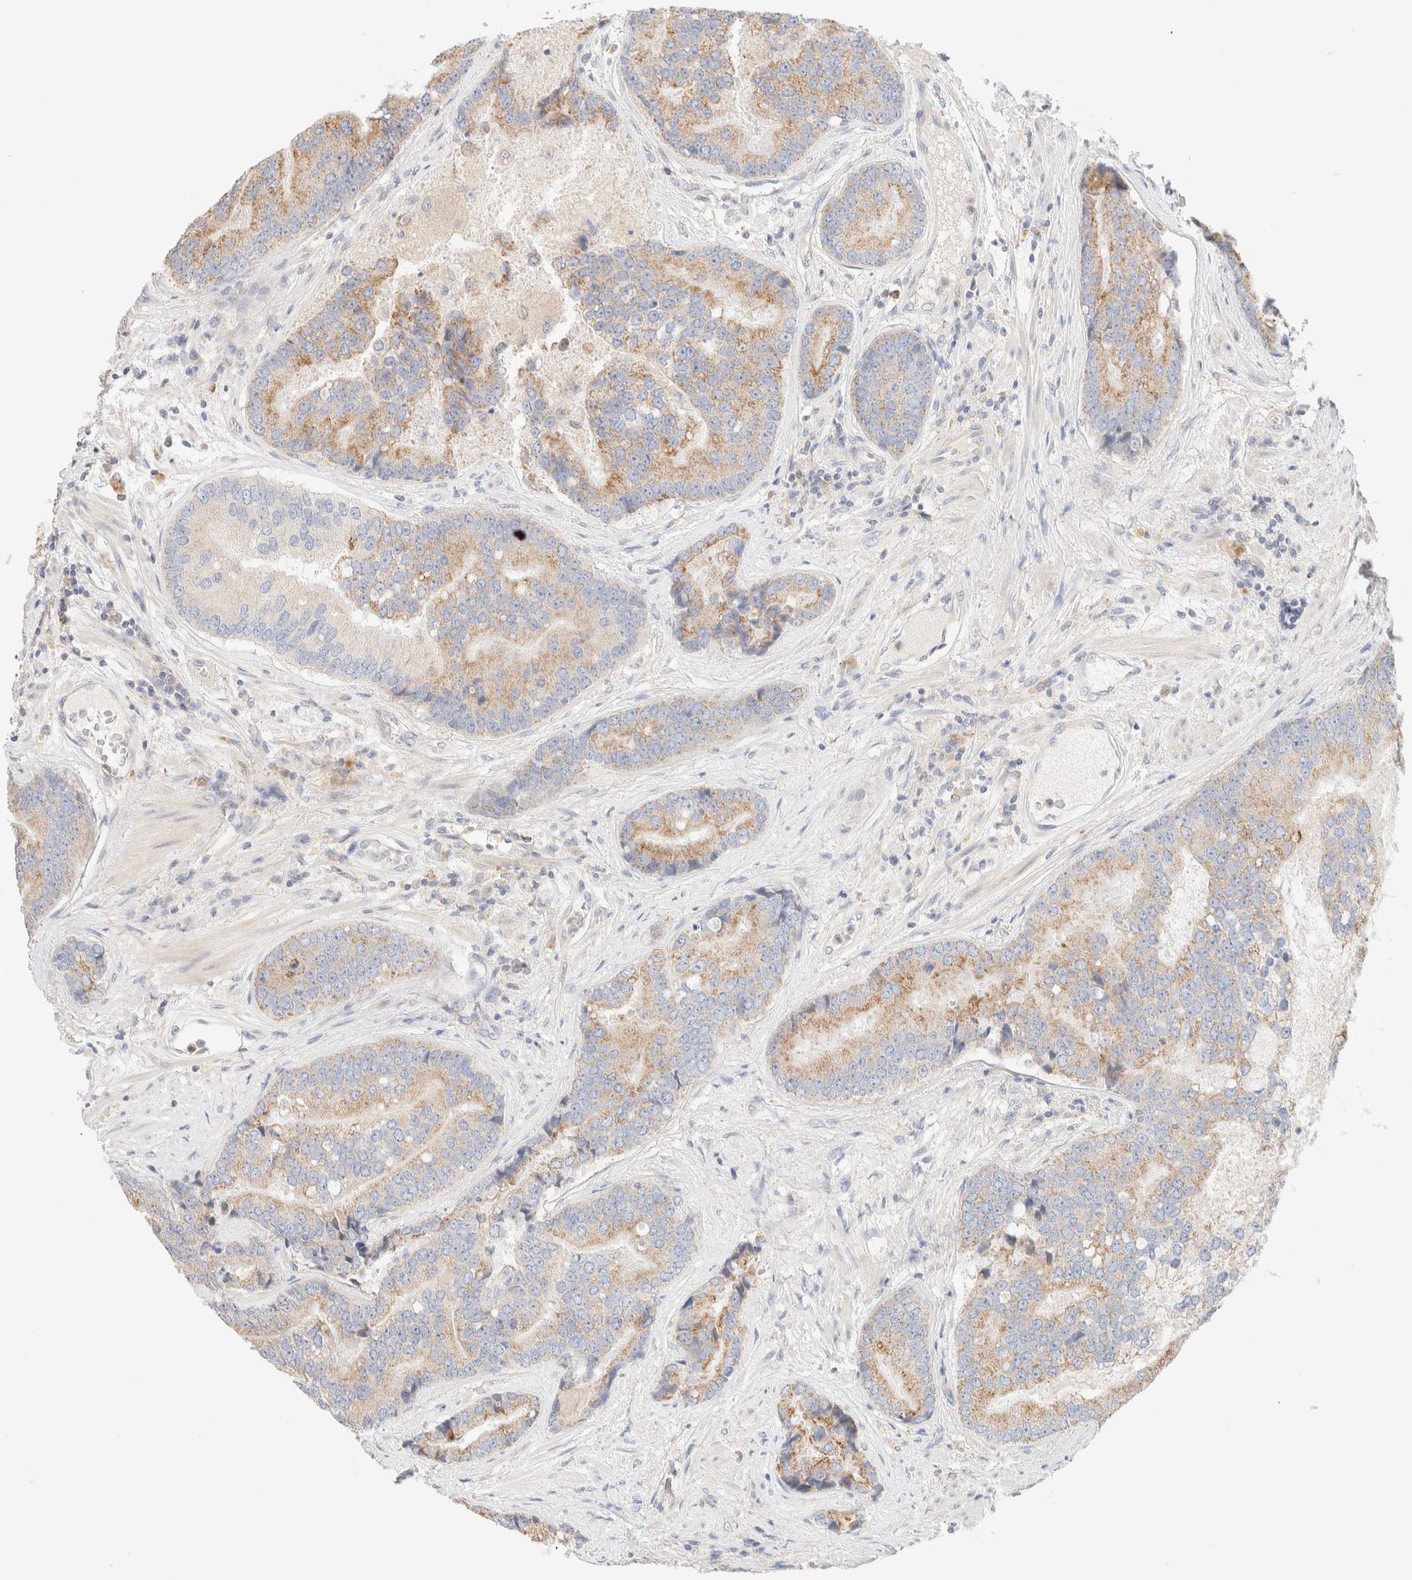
{"staining": {"intensity": "moderate", "quantity": ">75%", "location": "cytoplasmic/membranous"}, "tissue": "prostate cancer", "cell_type": "Tumor cells", "image_type": "cancer", "snomed": [{"axis": "morphology", "description": "Adenocarcinoma, High grade"}, {"axis": "topography", "description": "Prostate"}], "caption": "Prostate adenocarcinoma (high-grade) tissue displays moderate cytoplasmic/membranous positivity in about >75% of tumor cells", "gene": "SARM1", "patient": {"sex": "male", "age": 70}}